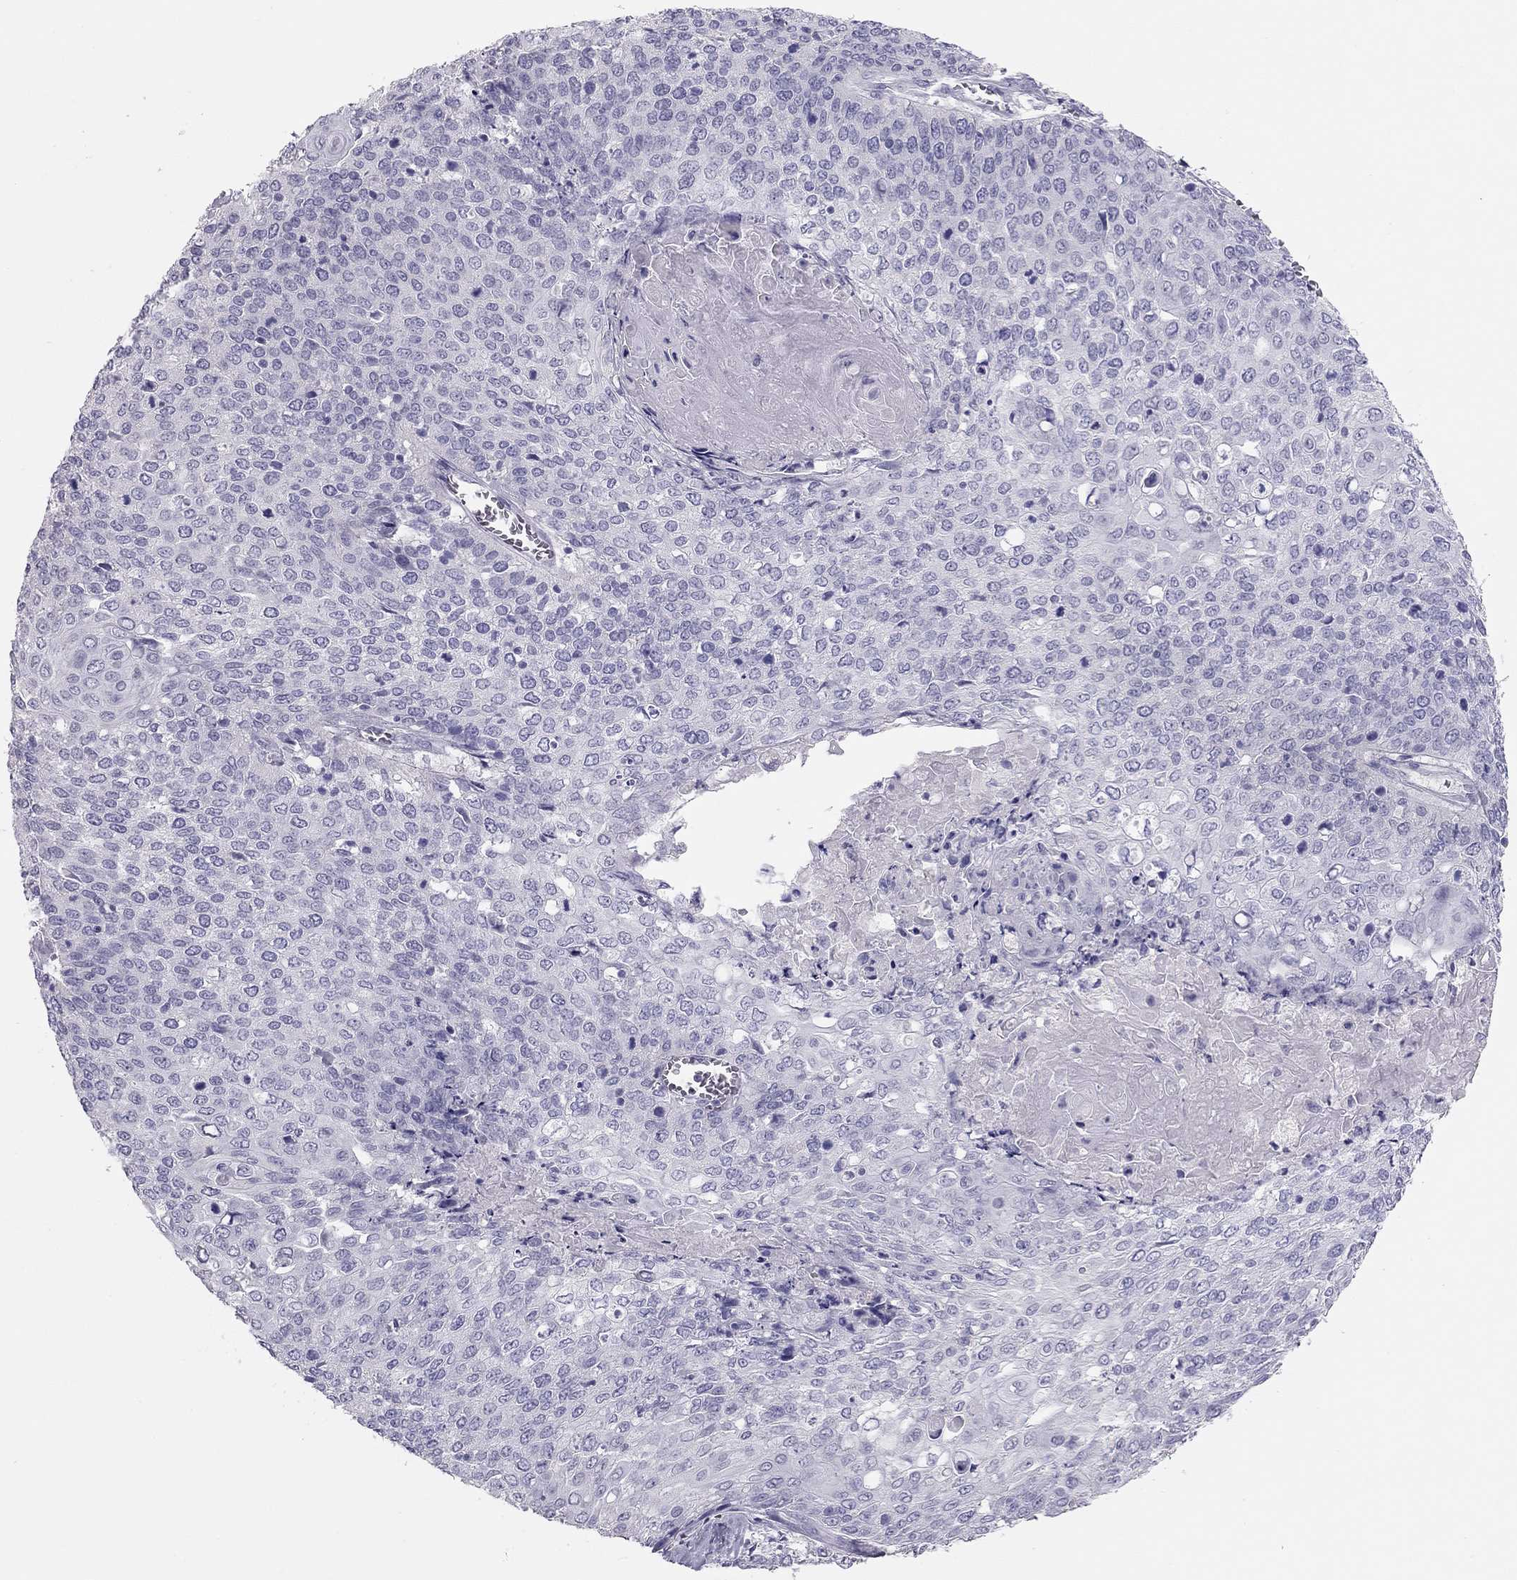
{"staining": {"intensity": "negative", "quantity": "none", "location": "none"}, "tissue": "cervical cancer", "cell_type": "Tumor cells", "image_type": "cancer", "snomed": [{"axis": "morphology", "description": "Squamous cell carcinoma, NOS"}, {"axis": "topography", "description": "Cervix"}], "caption": "Cervical cancer (squamous cell carcinoma) was stained to show a protein in brown. There is no significant expression in tumor cells.", "gene": "SPATA12", "patient": {"sex": "female", "age": 39}}